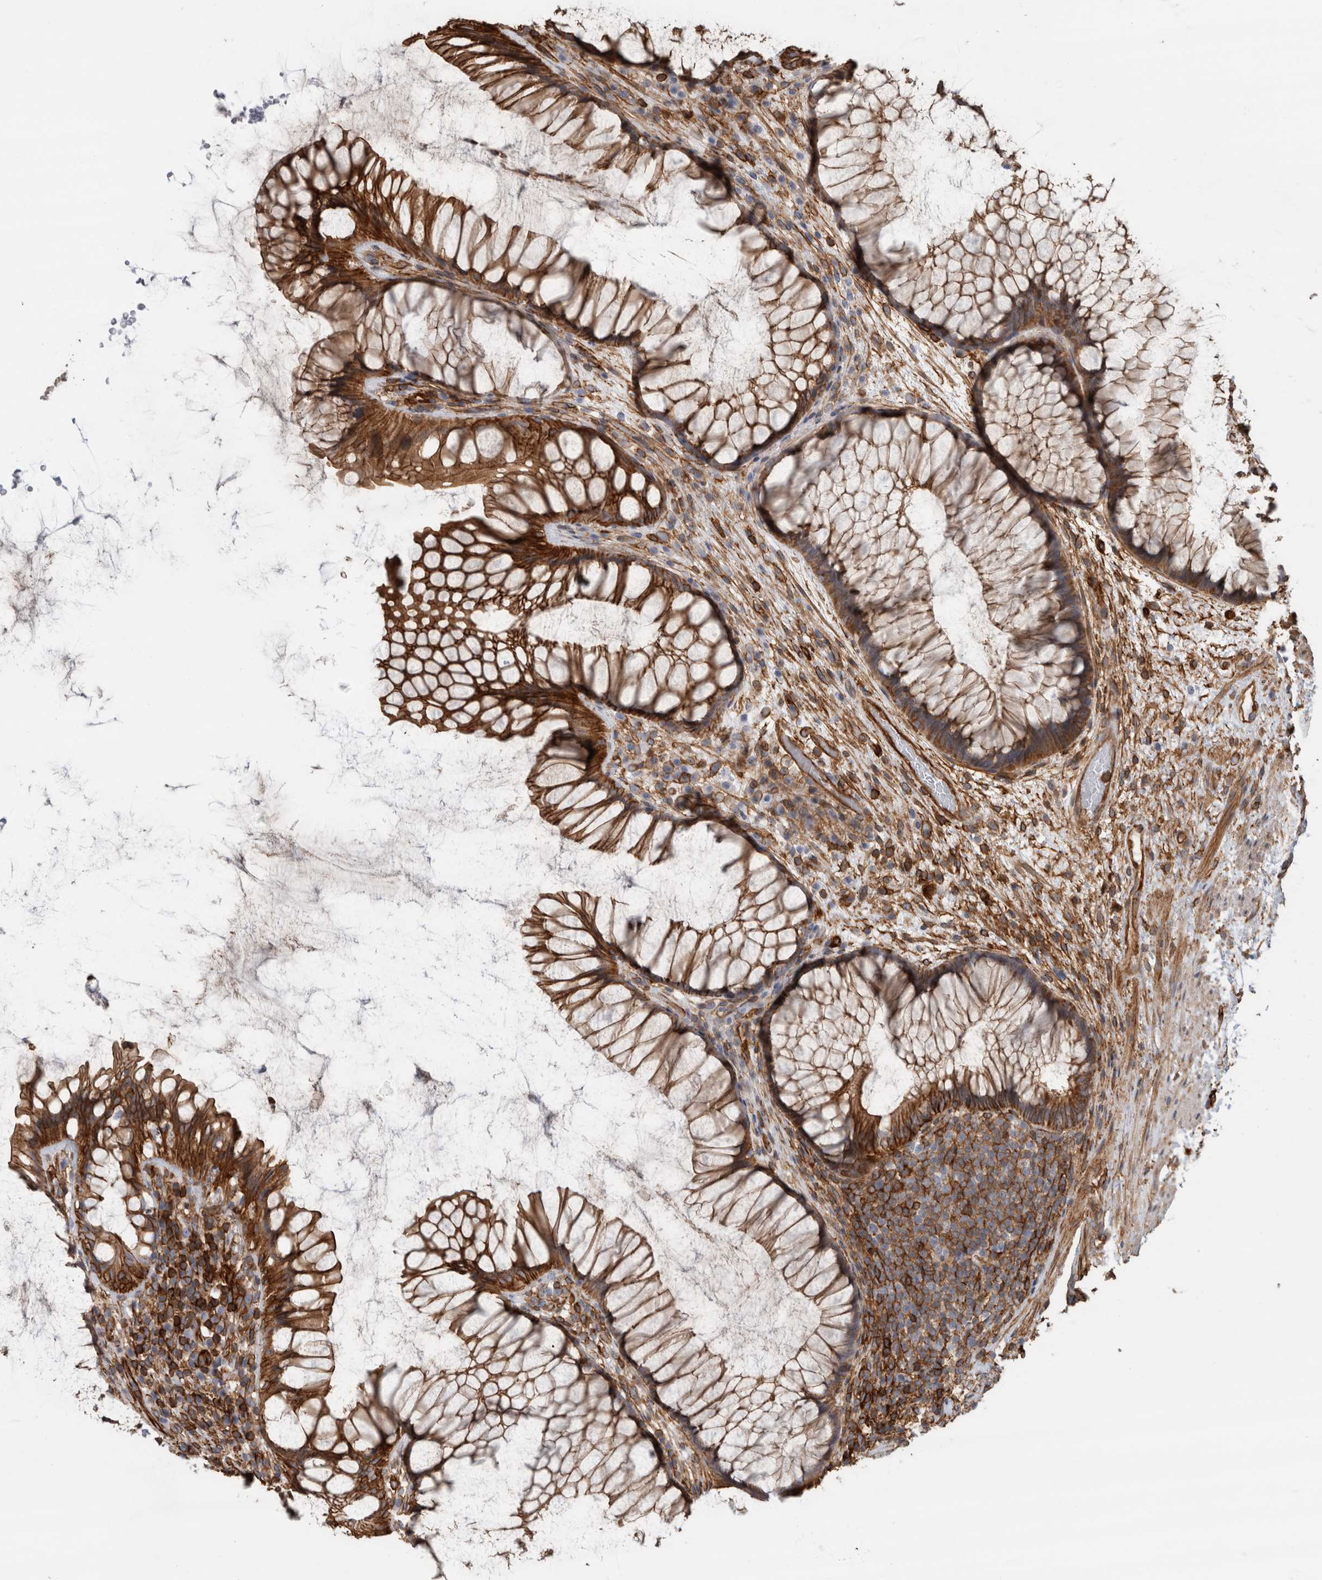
{"staining": {"intensity": "strong", "quantity": ">75%", "location": "cytoplasmic/membranous"}, "tissue": "rectum", "cell_type": "Glandular cells", "image_type": "normal", "snomed": [{"axis": "morphology", "description": "Normal tissue, NOS"}, {"axis": "topography", "description": "Rectum"}], "caption": "Benign rectum exhibits strong cytoplasmic/membranous positivity in about >75% of glandular cells The staining was performed using DAB, with brown indicating positive protein expression. Nuclei are stained blue with hematoxylin..", "gene": "AHNAK", "patient": {"sex": "male", "age": 51}}